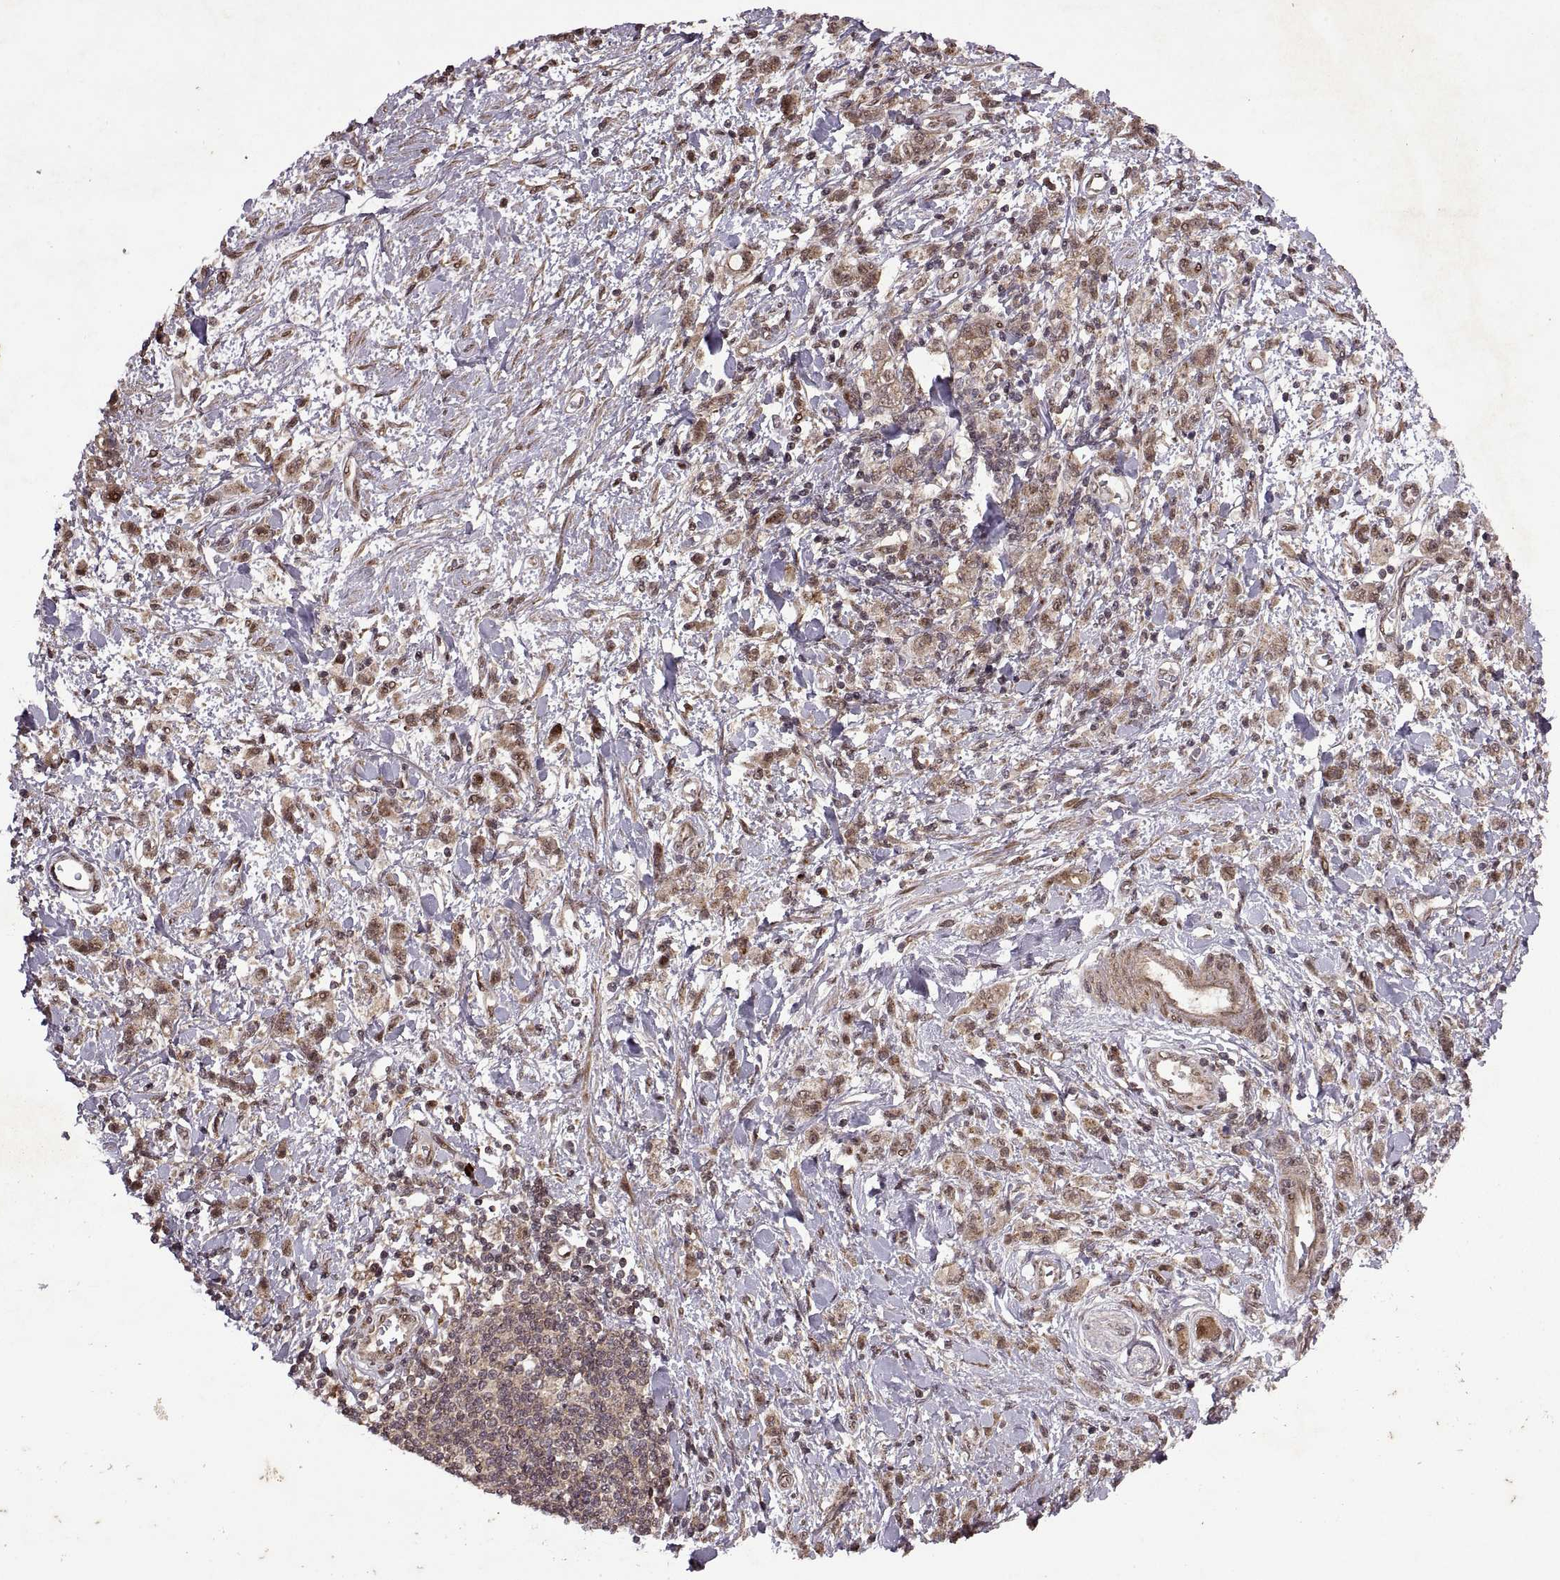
{"staining": {"intensity": "moderate", "quantity": ">75%", "location": "cytoplasmic/membranous,nuclear"}, "tissue": "stomach cancer", "cell_type": "Tumor cells", "image_type": "cancer", "snomed": [{"axis": "morphology", "description": "Adenocarcinoma, NOS"}, {"axis": "topography", "description": "Stomach"}], "caption": "Human stomach cancer stained with a brown dye shows moderate cytoplasmic/membranous and nuclear positive staining in about >75% of tumor cells.", "gene": "PTOV1", "patient": {"sex": "male", "age": 77}}